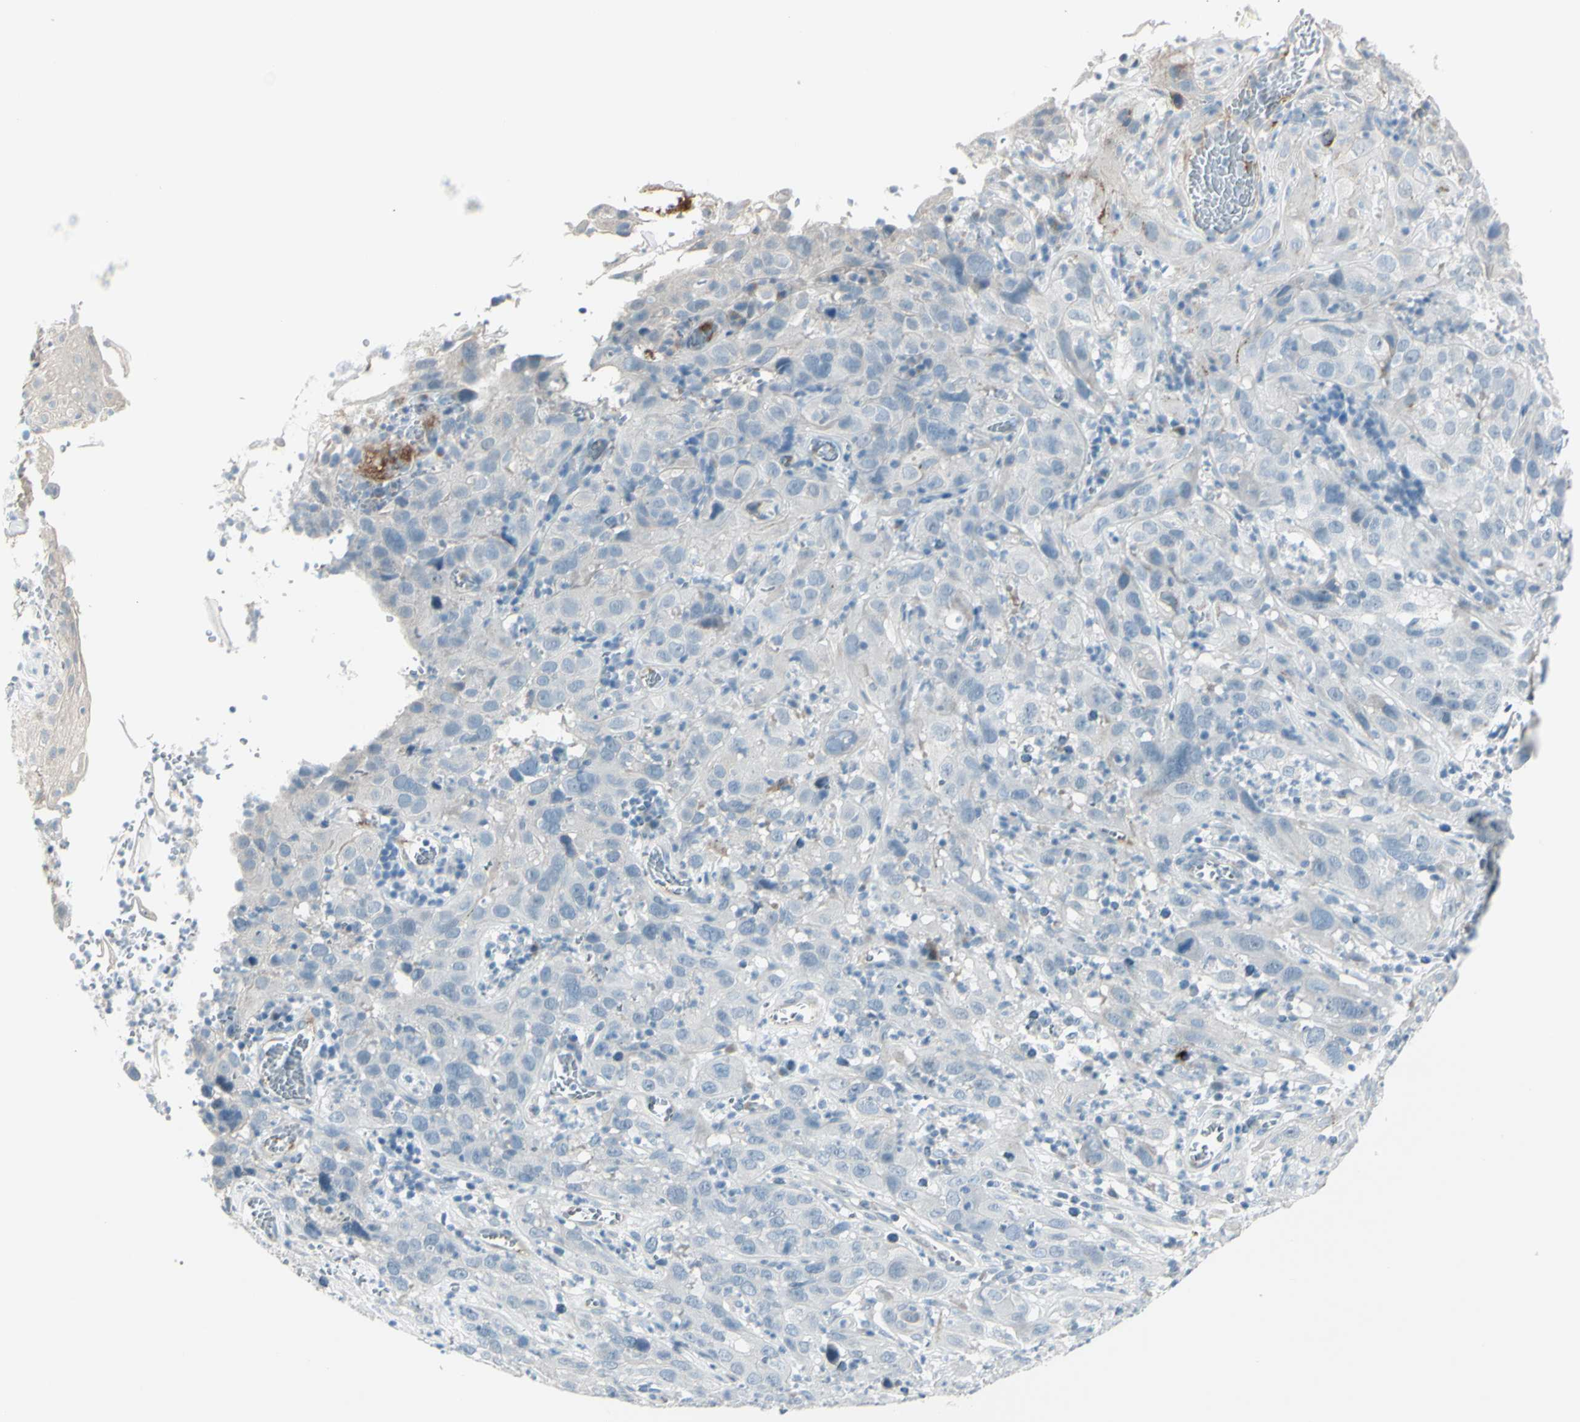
{"staining": {"intensity": "negative", "quantity": "none", "location": "none"}, "tissue": "cervical cancer", "cell_type": "Tumor cells", "image_type": "cancer", "snomed": [{"axis": "morphology", "description": "Squamous cell carcinoma, NOS"}, {"axis": "topography", "description": "Cervix"}], "caption": "The photomicrograph shows no significant expression in tumor cells of cervical cancer (squamous cell carcinoma).", "gene": "GPR34", "patient": {"sex": "female", "age": 32}}